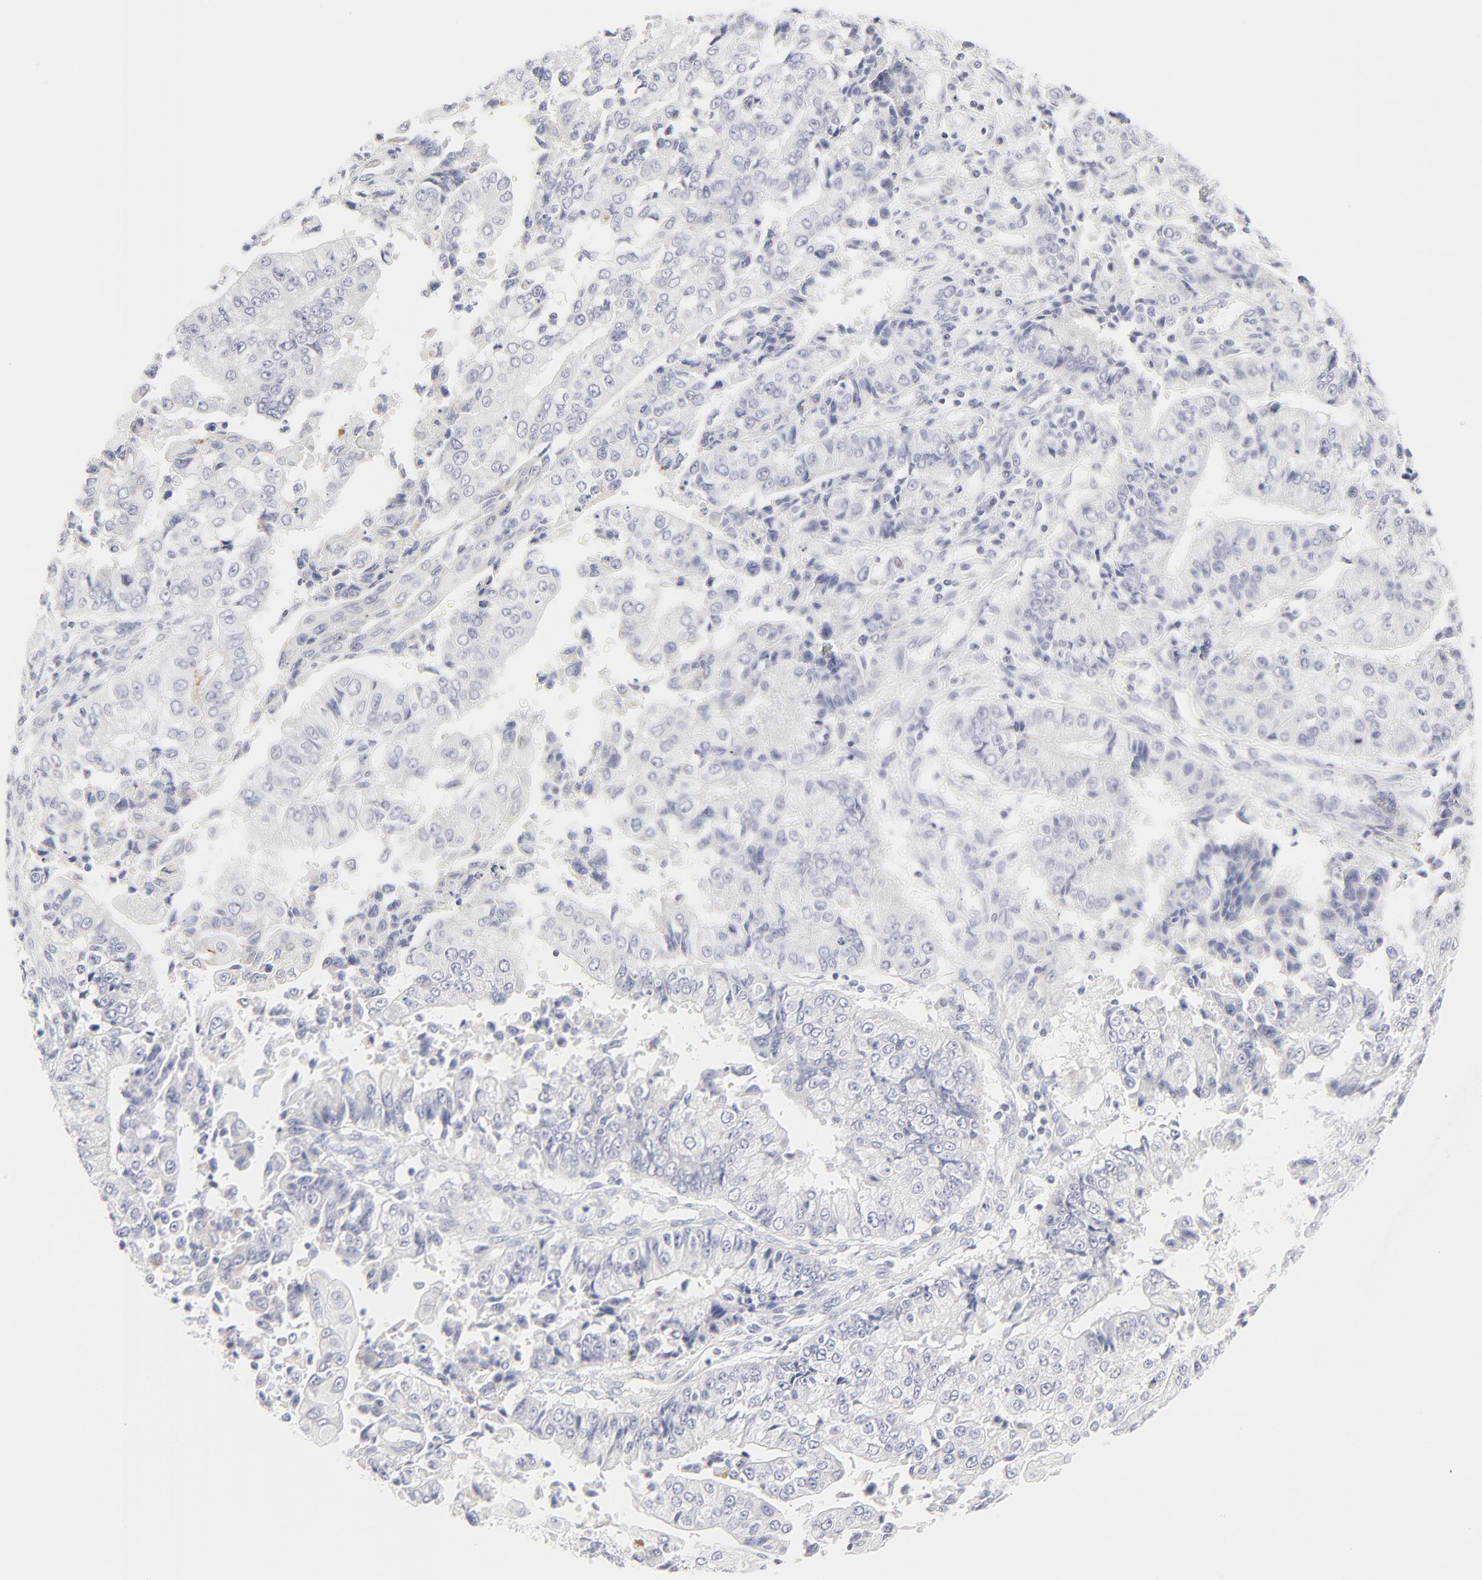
{"staining": {"intensity": "negative", "quantity": "none", "location": "none"}, "tissue": "endometrial cancer", "cell_type": "Tumor cells", "image_type": "cancer", "snomed": [{"axis": "morphology", "description": "Adenocarcinoma, NOS"}, {"axis": "topography", "description": "Endometrium"}], "caption": "Tumor cells are negative for brown protein staining in endometrial adenocarcinoma.", "gene": "NPNT", "patient": {"sex": "female", "age": 75}}